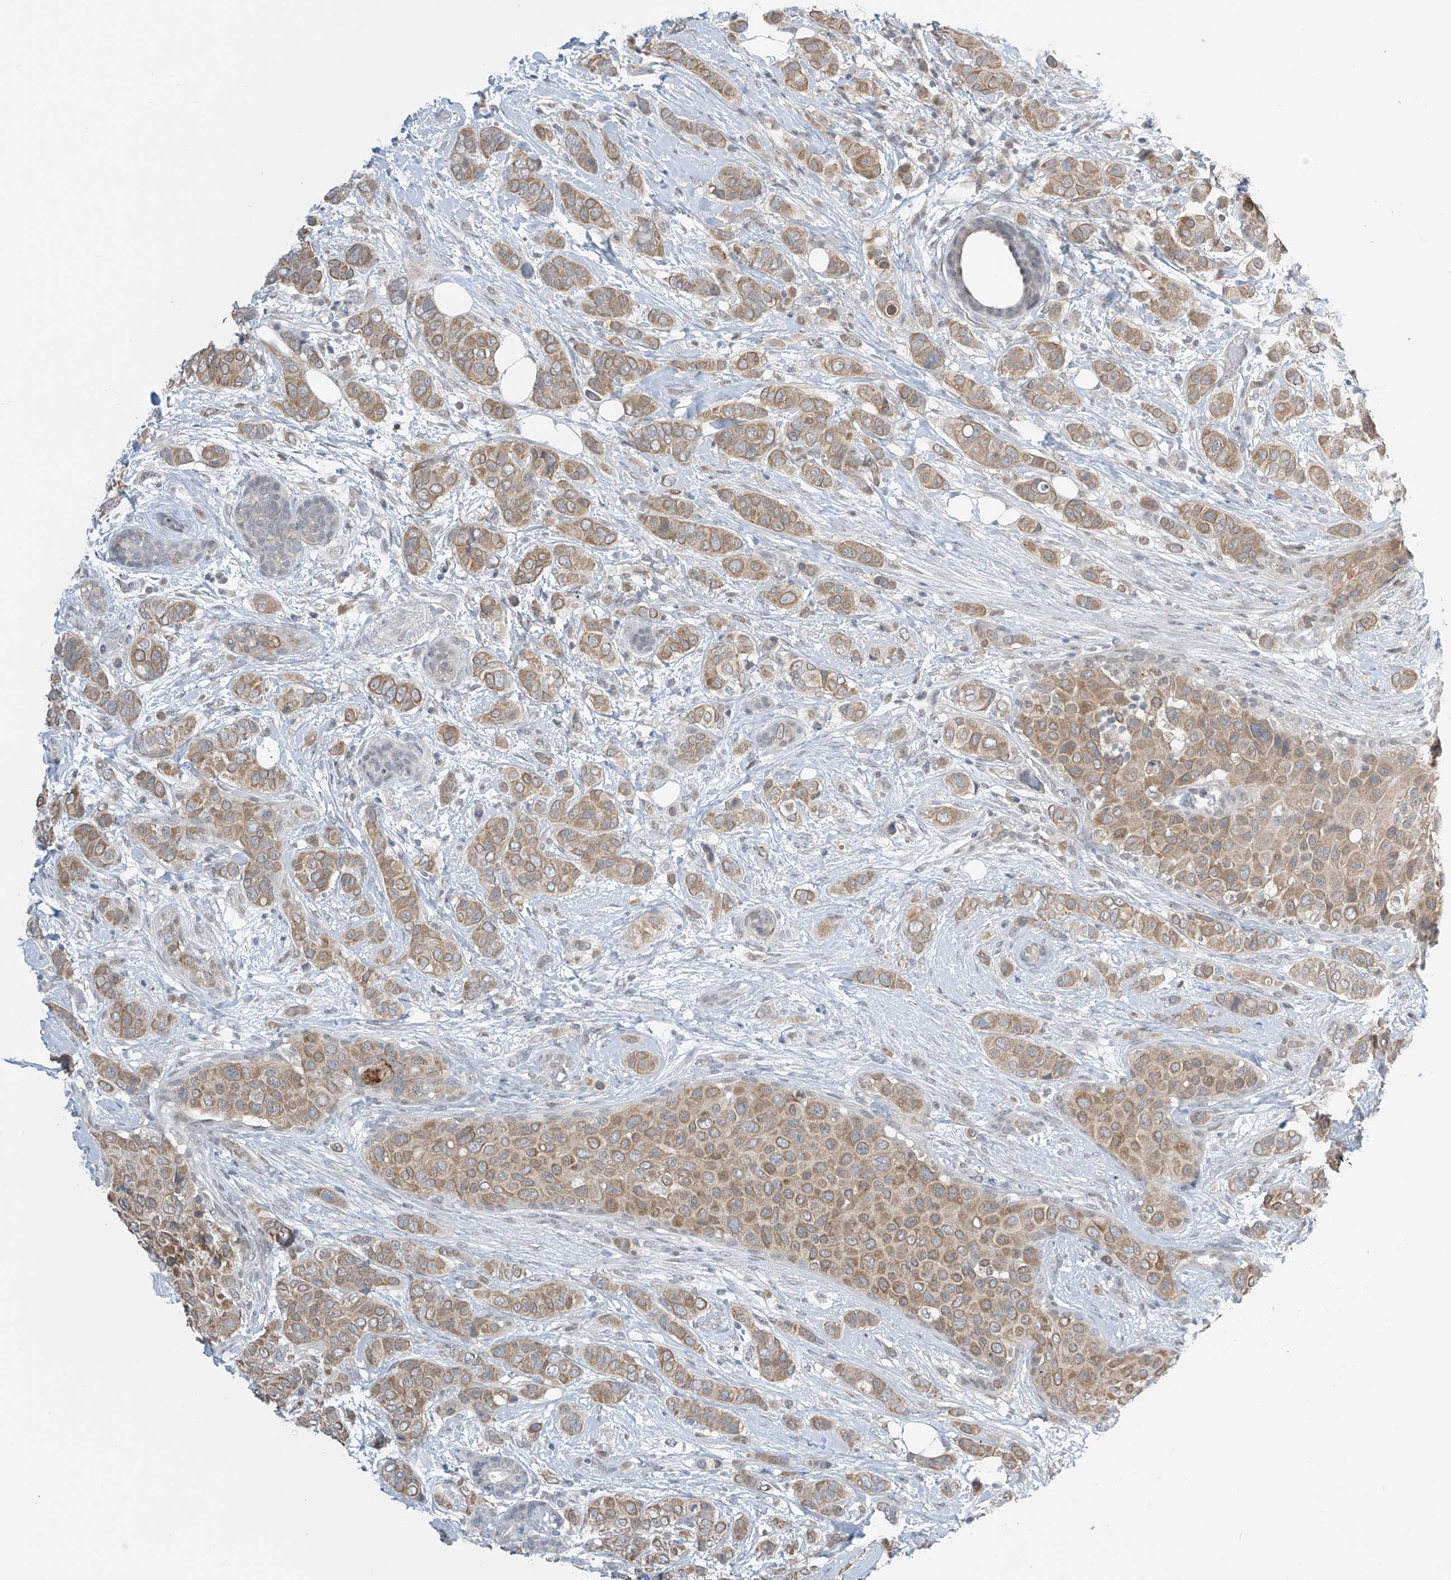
{"staining": {"intensity": "moderate", "quantity": ">75%", "location": "cytoplasmic/membranous"}, "tissue": "breast cancer", "cell_type": "Tumor cells", "image_type": "cancer", "snomed": [{"axis": "morphology", "description": "Lobular carcinoma"}, {"axis": "topography", "description": "Breast"}], "caption": "Protein staining exhibits moderate cytoplasmic/membranous positivity in about >75% of tumor cells in breast lobular carcinoma. The staining was performed using DAB, with brown indicating positive protein expression. Nuclei are stained blue with hematoxylin.", "gene": "APLF", "patient": {"sex": "female", "age": 51}}